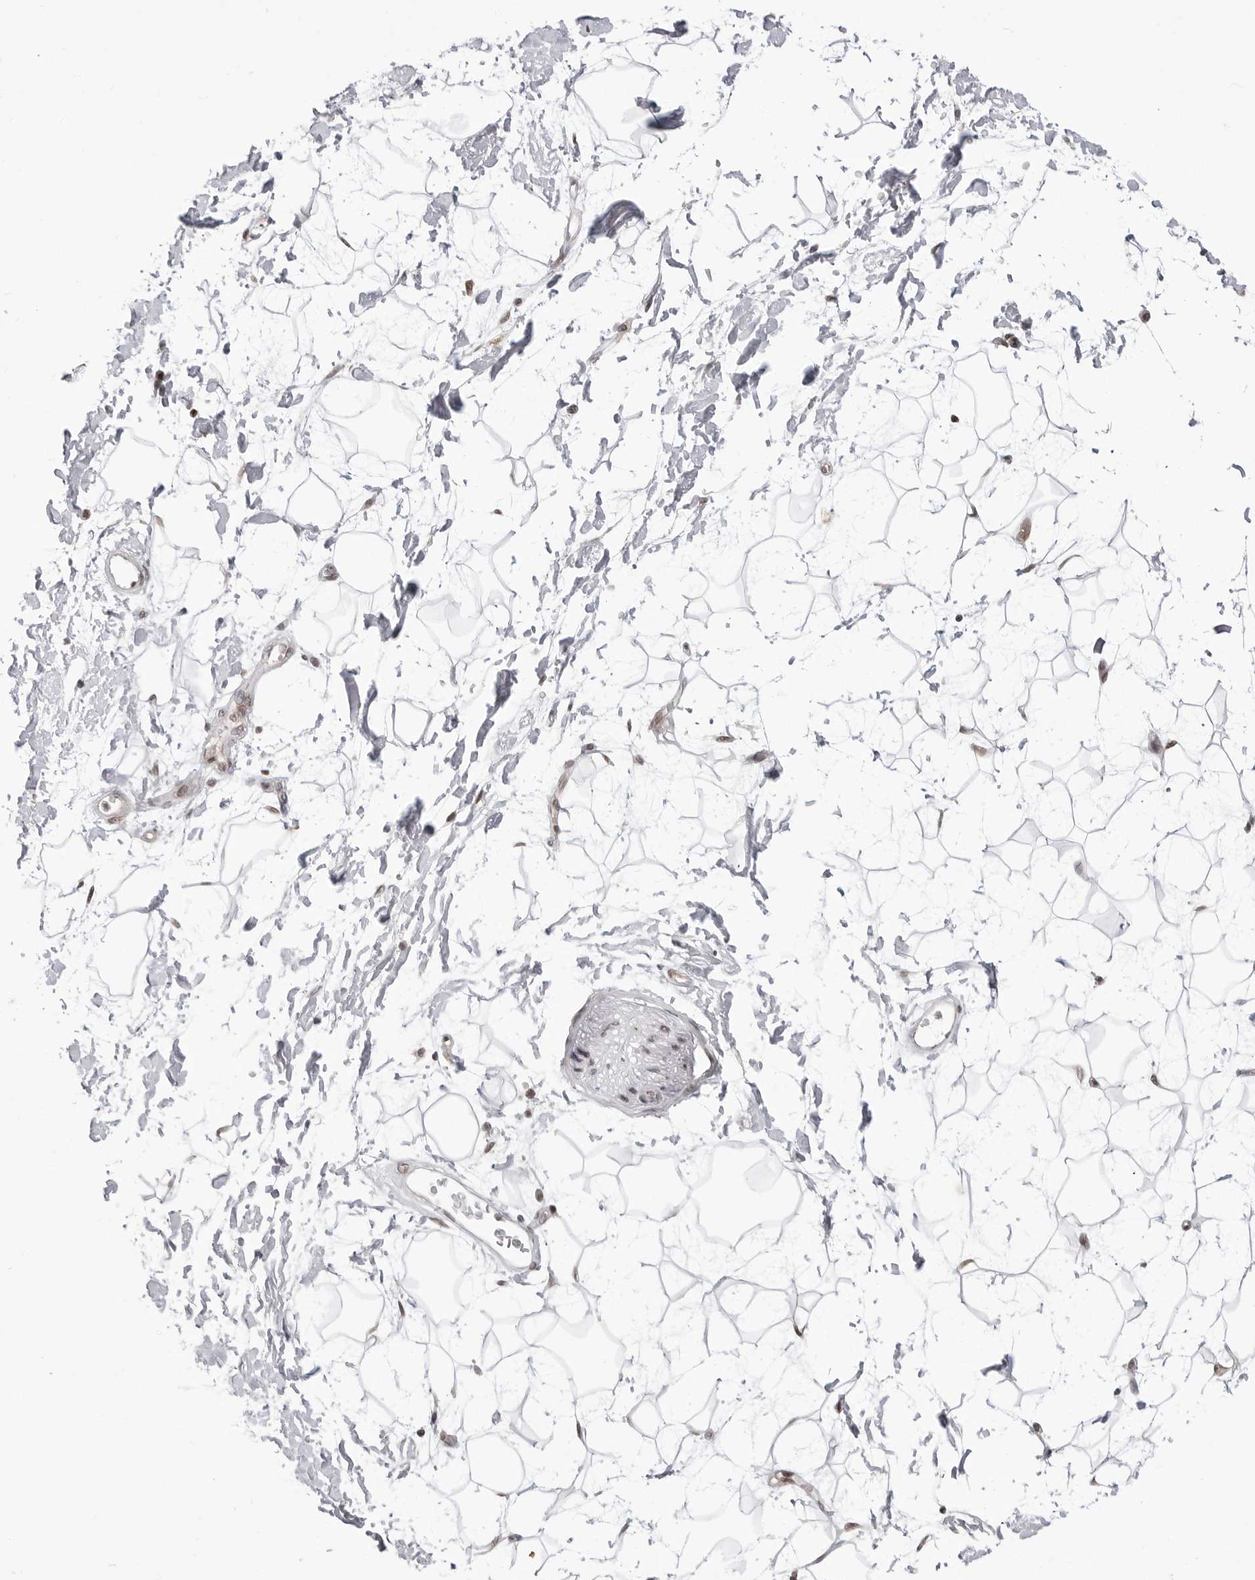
{"staining": {"intensity": "weak", "quantity": "<25%", "location": "nuclear"}, "tissue": "adipose tissue", "cell_type": "Adipocytes", "image_type": "normal", "snomed": [{"axis": "morphology", "description": "Normal tissue, NOS"}, {"axis": "topography", "description": "Soft tissue"}], "caption": "DAB (3,3'-diaminobenzidine) immunohistochemical staining of benign adipose tissue demonstrates no significant positivity in adipocytes. (Brightfield microscopy of DAB immunohistochemistry (IHC) at high magnification).", "gene": "C8orf33", "patient": {"sex": "male", "age": 72}}